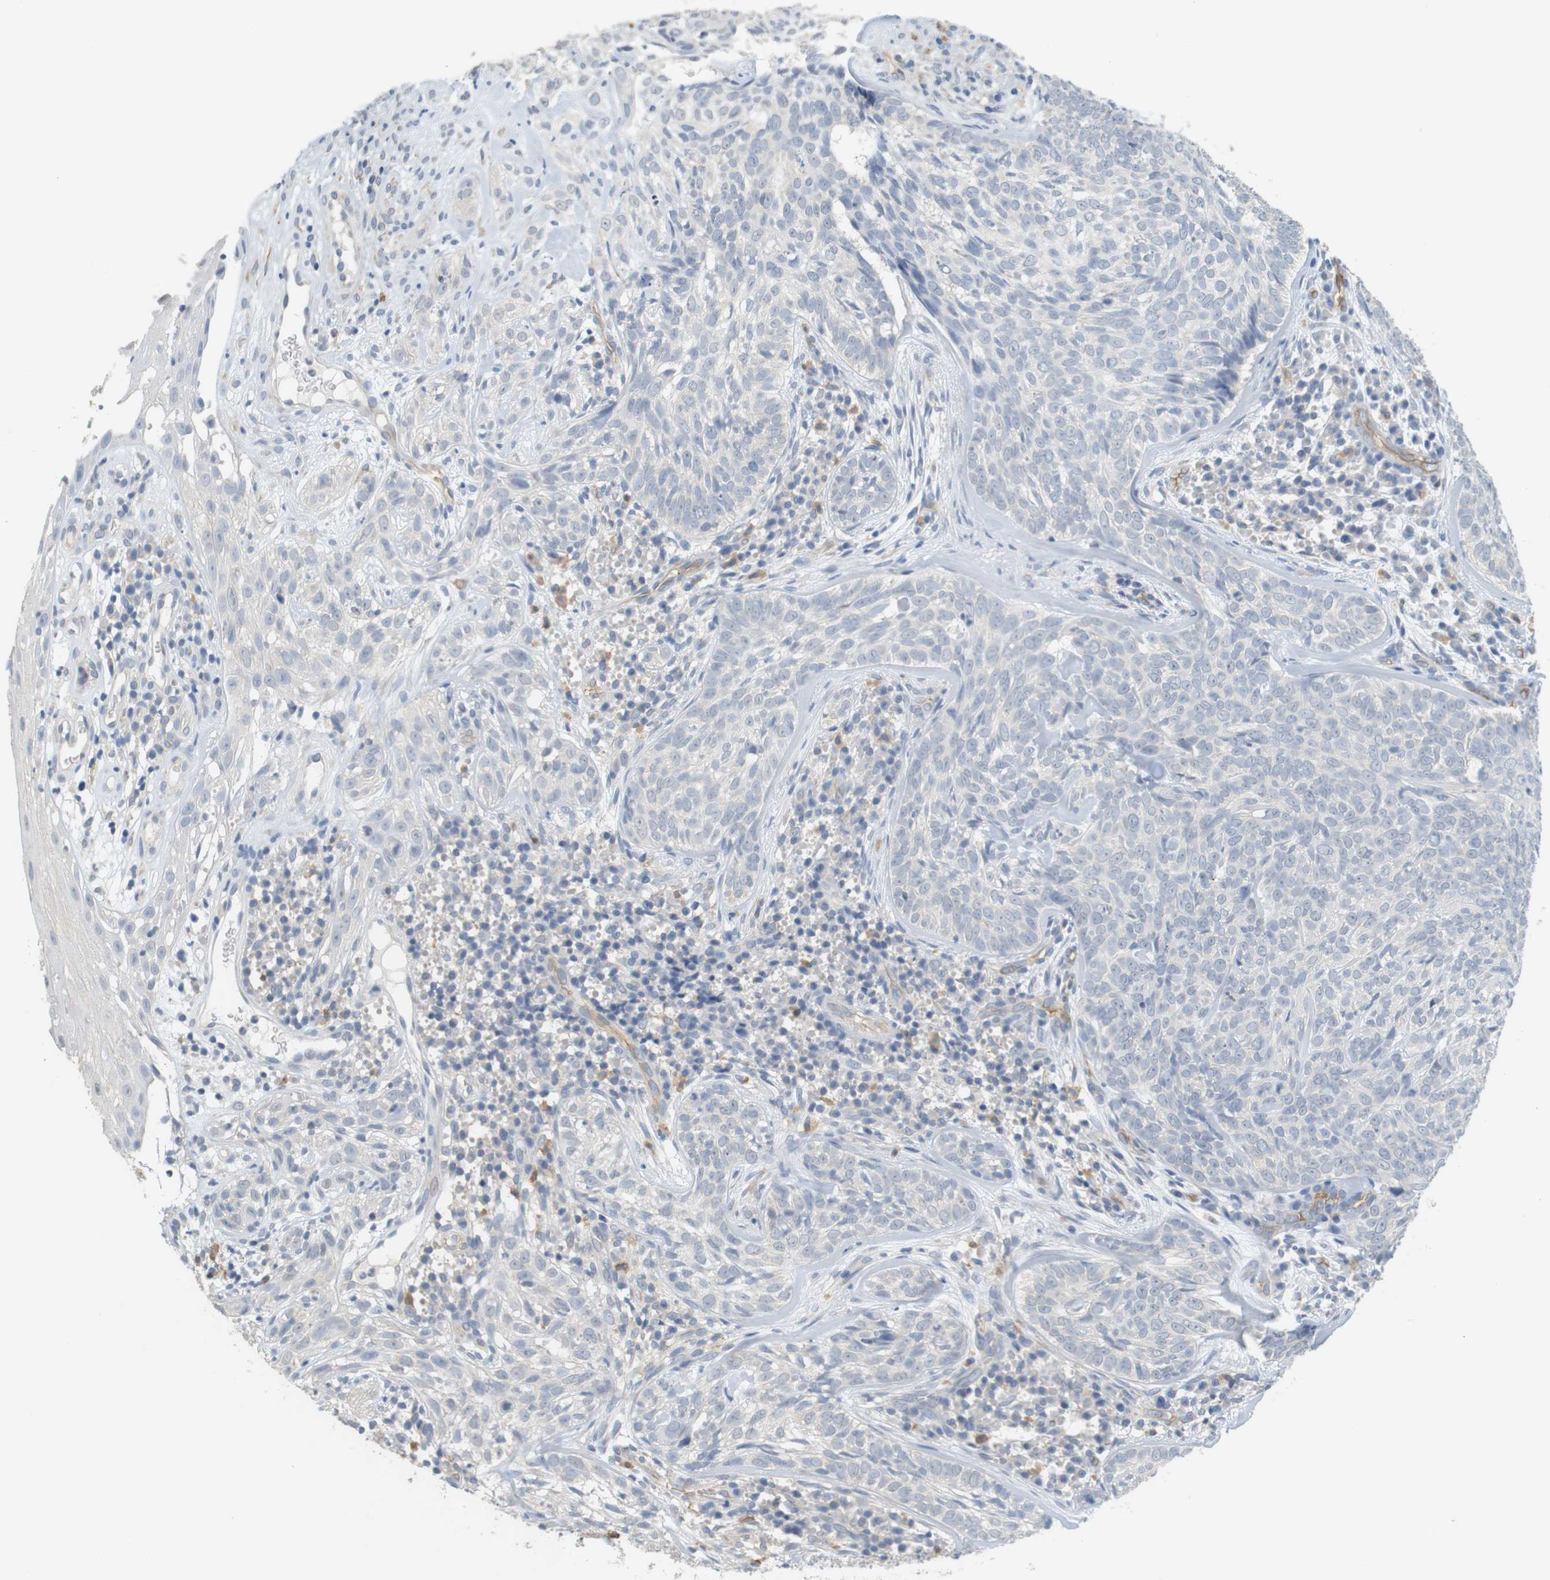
{"staining": {"intensity": "negative", "quantity": "none", "location": "none"}, "tissue": "skin cancer", "cell_type": "Tumor cells", "image_type": "cancer", "snomed": [{"axis": "morphology", "description": "Basal cell carcinoma"}, {"axis": "topography", "description": "Skin"}], "caption": "High power microscopy histopathology image of an immunohistochemistry (IHC) histopathology image of skin cancer (basal cell carcinoma), revealing no significant positivity in tumor cells.", "gene": "OSR1", "patient": {"sex": "male", "age": 72}}